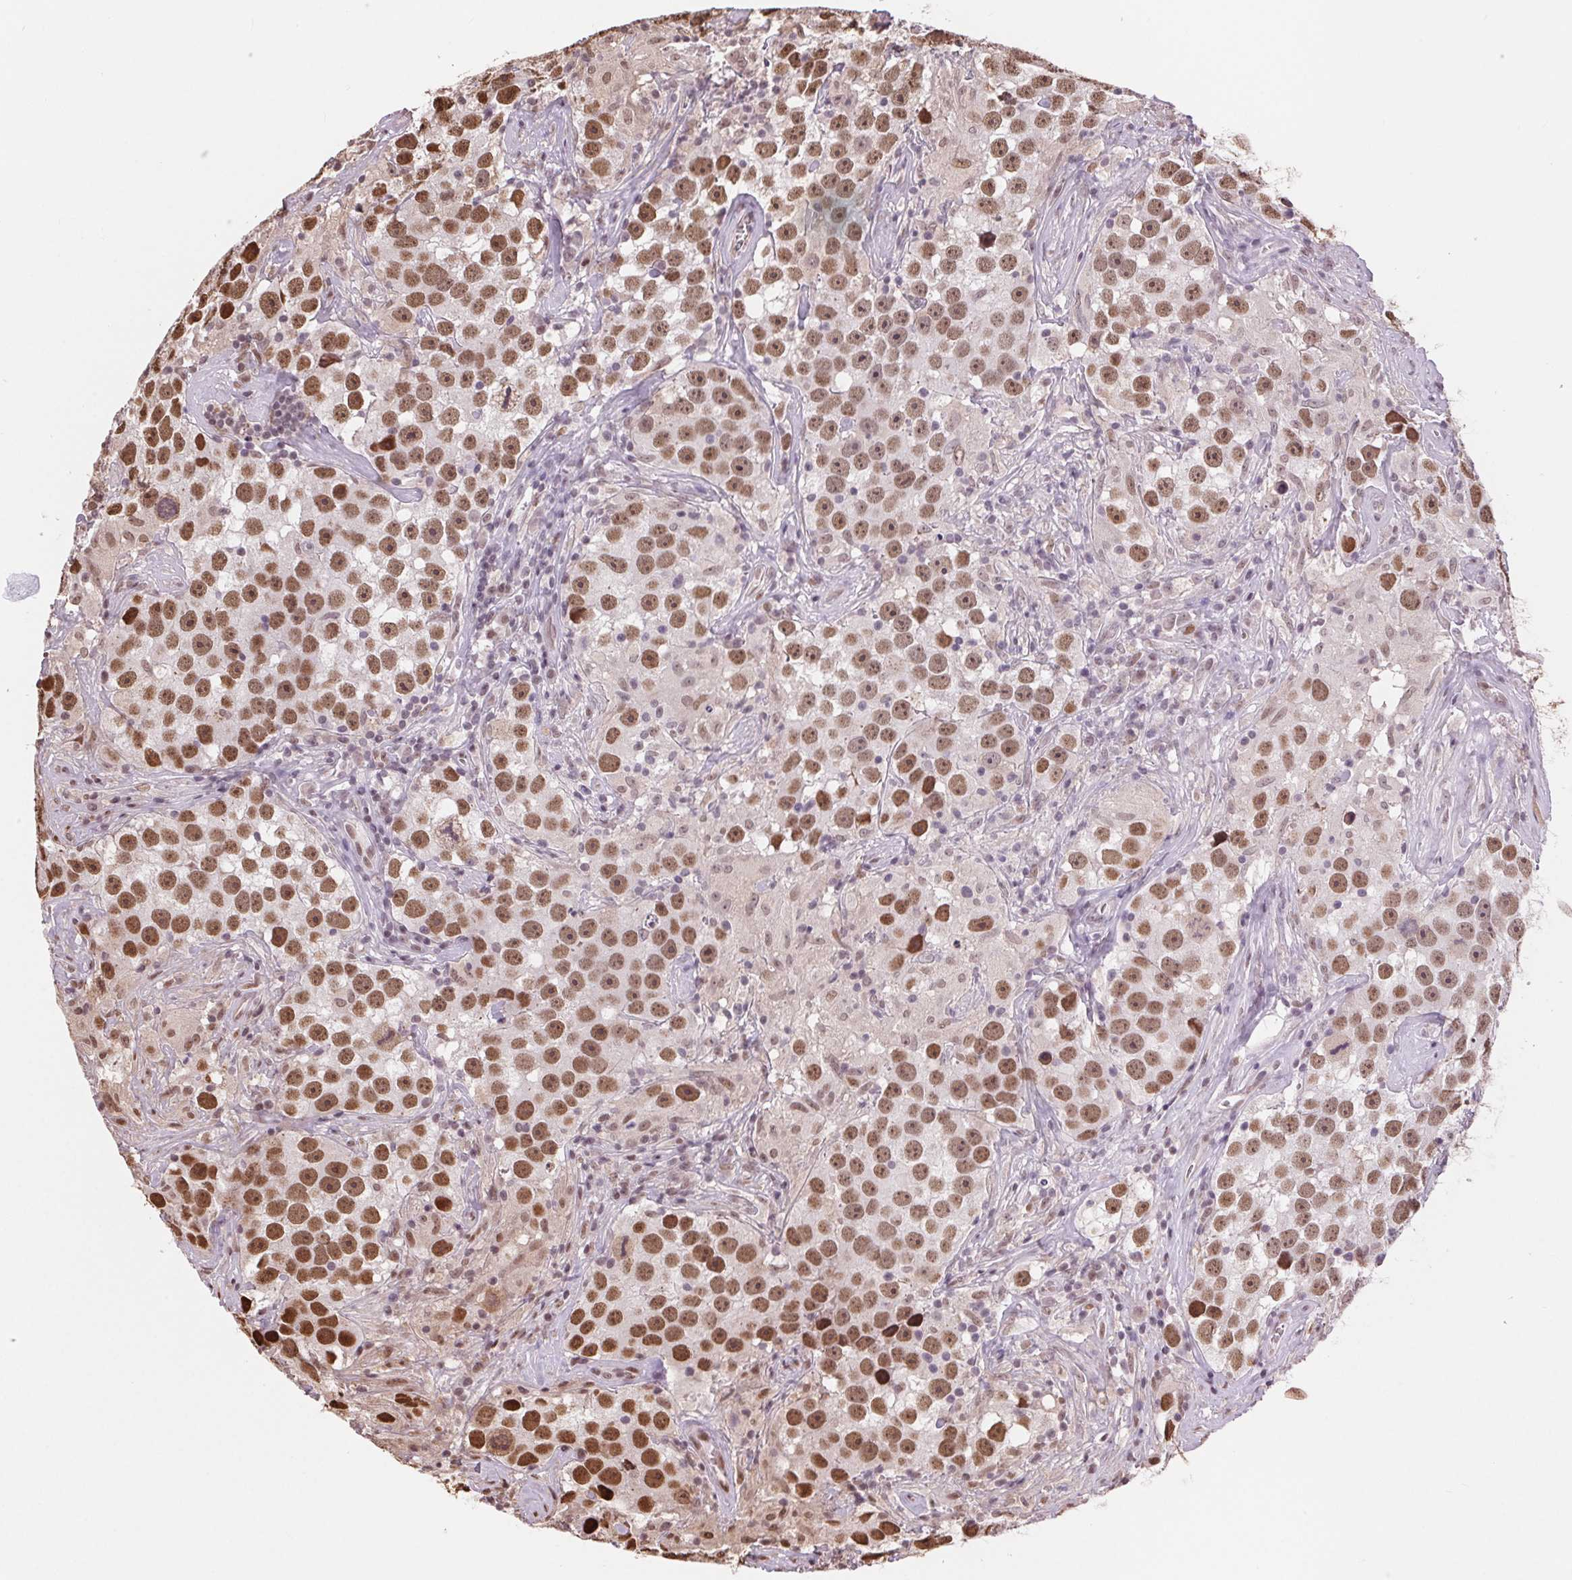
{"staining": {"intensity": "moderate", "quantity": ">75%", "location": "nuclear"}, "tissue": "testis cancer", "cell_type": "Tumor cells", "image_type": "cancer", "snomed": [{"axis": "morphology", "description": "Seminoma, NOS"}, {"axis": "topography", "description": "Testis"}], "caption": "Protein expression analysis of human testis seminoma reveals moderate nuclear expression in about >75% of tumor cells. Nuclei are stained in blue.", "gene": "RAD23A", "patient": {"sex": "male", "age": 49}}